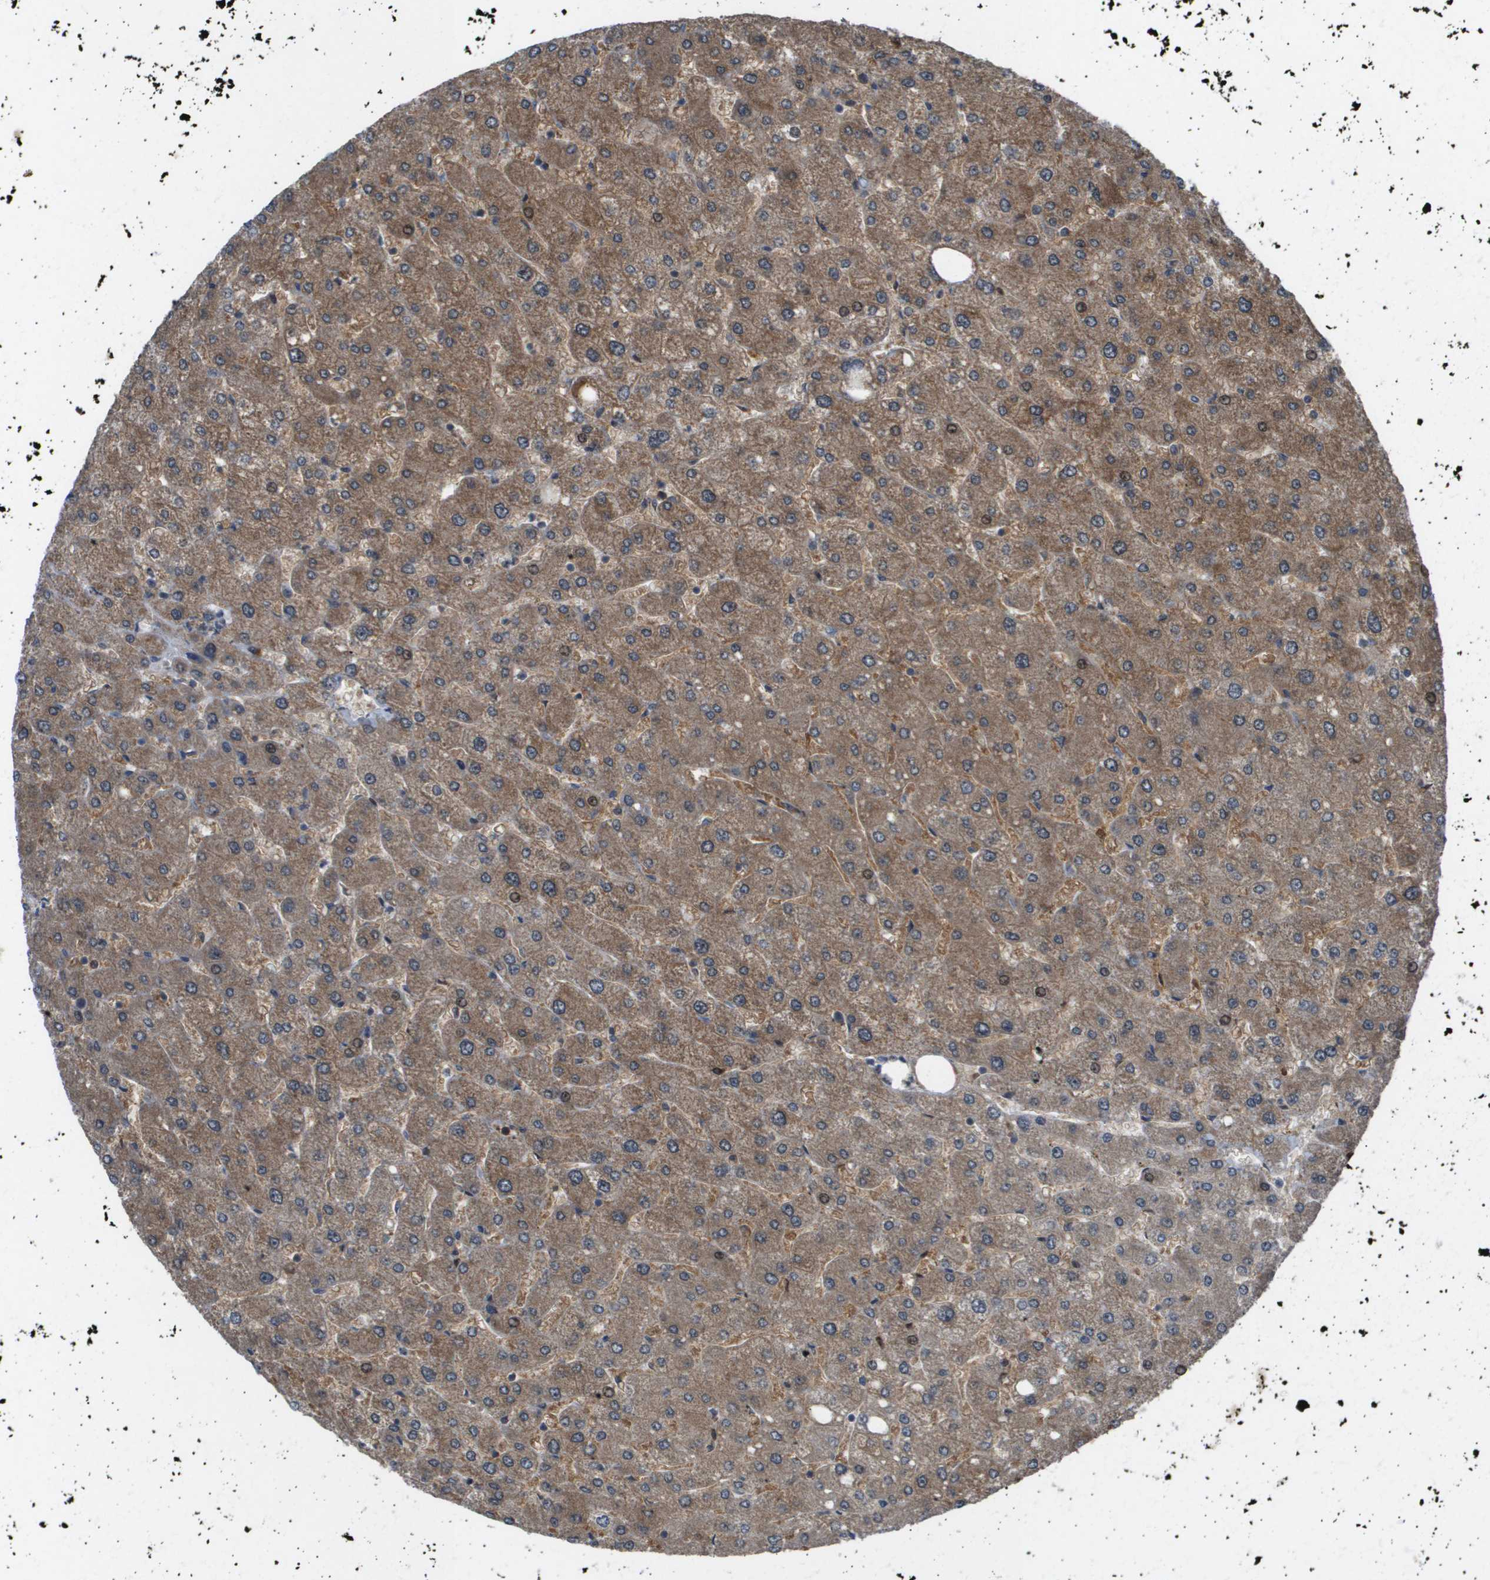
{"staining": {"intensity": "moderate", "quantity": ">75%", "location": "cytoplasmic/membranous"}, "tissue": "liver", "cell_type": "Hepatocytes", "image_type": "normal", "snomed": [{"axis": "morphology", "description": "Normal tissue, NOS"}, {"axis": "topography", "description": "Liver"}], "caption": "Immunohistochemical staining of benign human liver demonstrates >75% levels of moderate cytoplasmic/membranous protein staining in approximately >75% of hepatocytes.", "gene": "TNRC6A", "patient": {"sex": "male", "age": 55}}